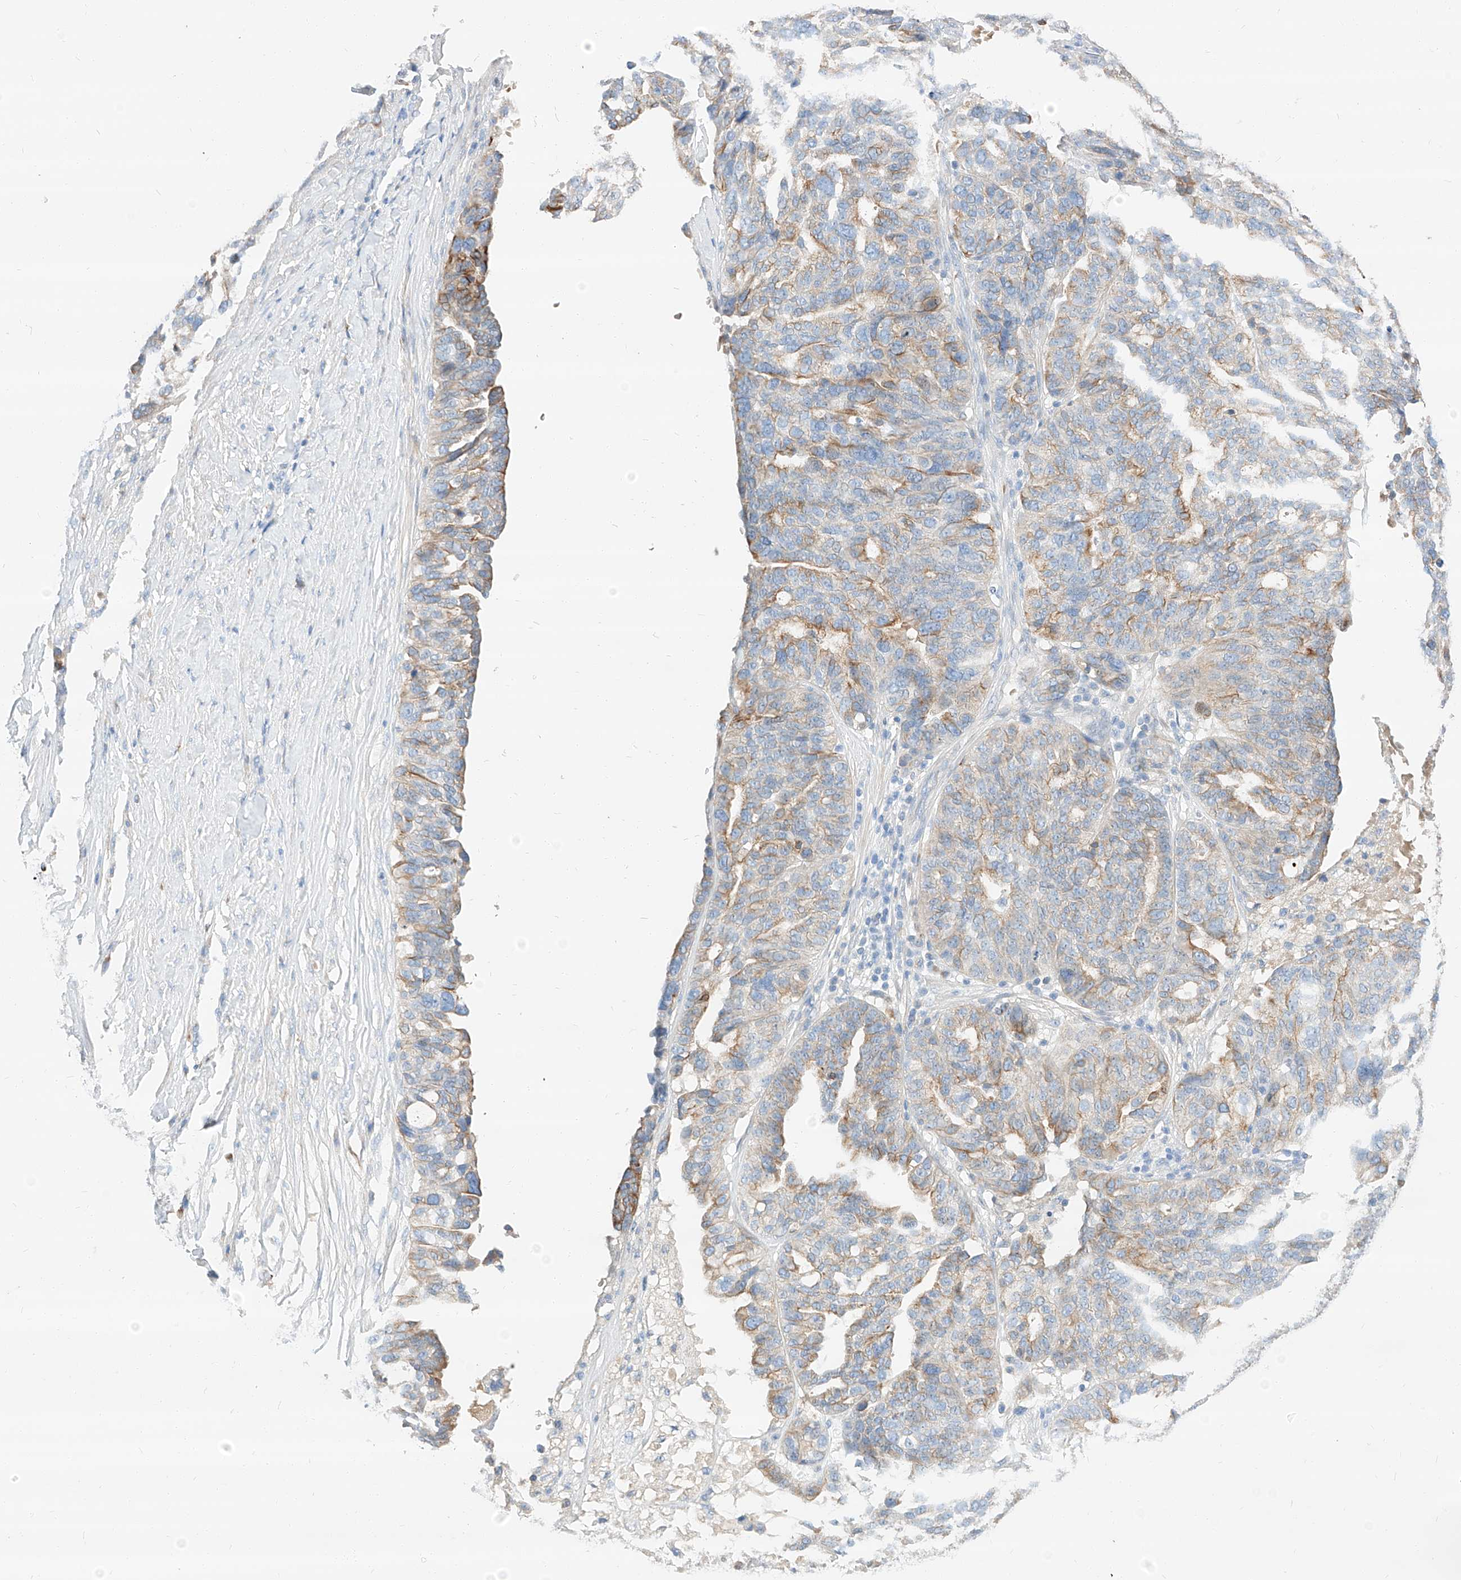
{"staining": {"intensity": "weak", "quantity": "25%-75%", "location": "cytoplasmic/membranous"}, "tissue": "ovarian cancer", "cell_type": "Tumor cells", "image_type": "cancer", "snomed": [{"axis": "morphology", "description": "Cystadenocarcinoma, serous, NOS"}, {"axis": "topography", "description": "Ovary"}], "caption": "Immunohistochemical staining of serous cystadenocarcinoma (ovarian) demonstrates low levels of weak cytoplasmic/membranous protein staining in about 25%-75% of tumor cells.", "gene": "MAP7", "patient": {"sex": "female", "age": 59}}